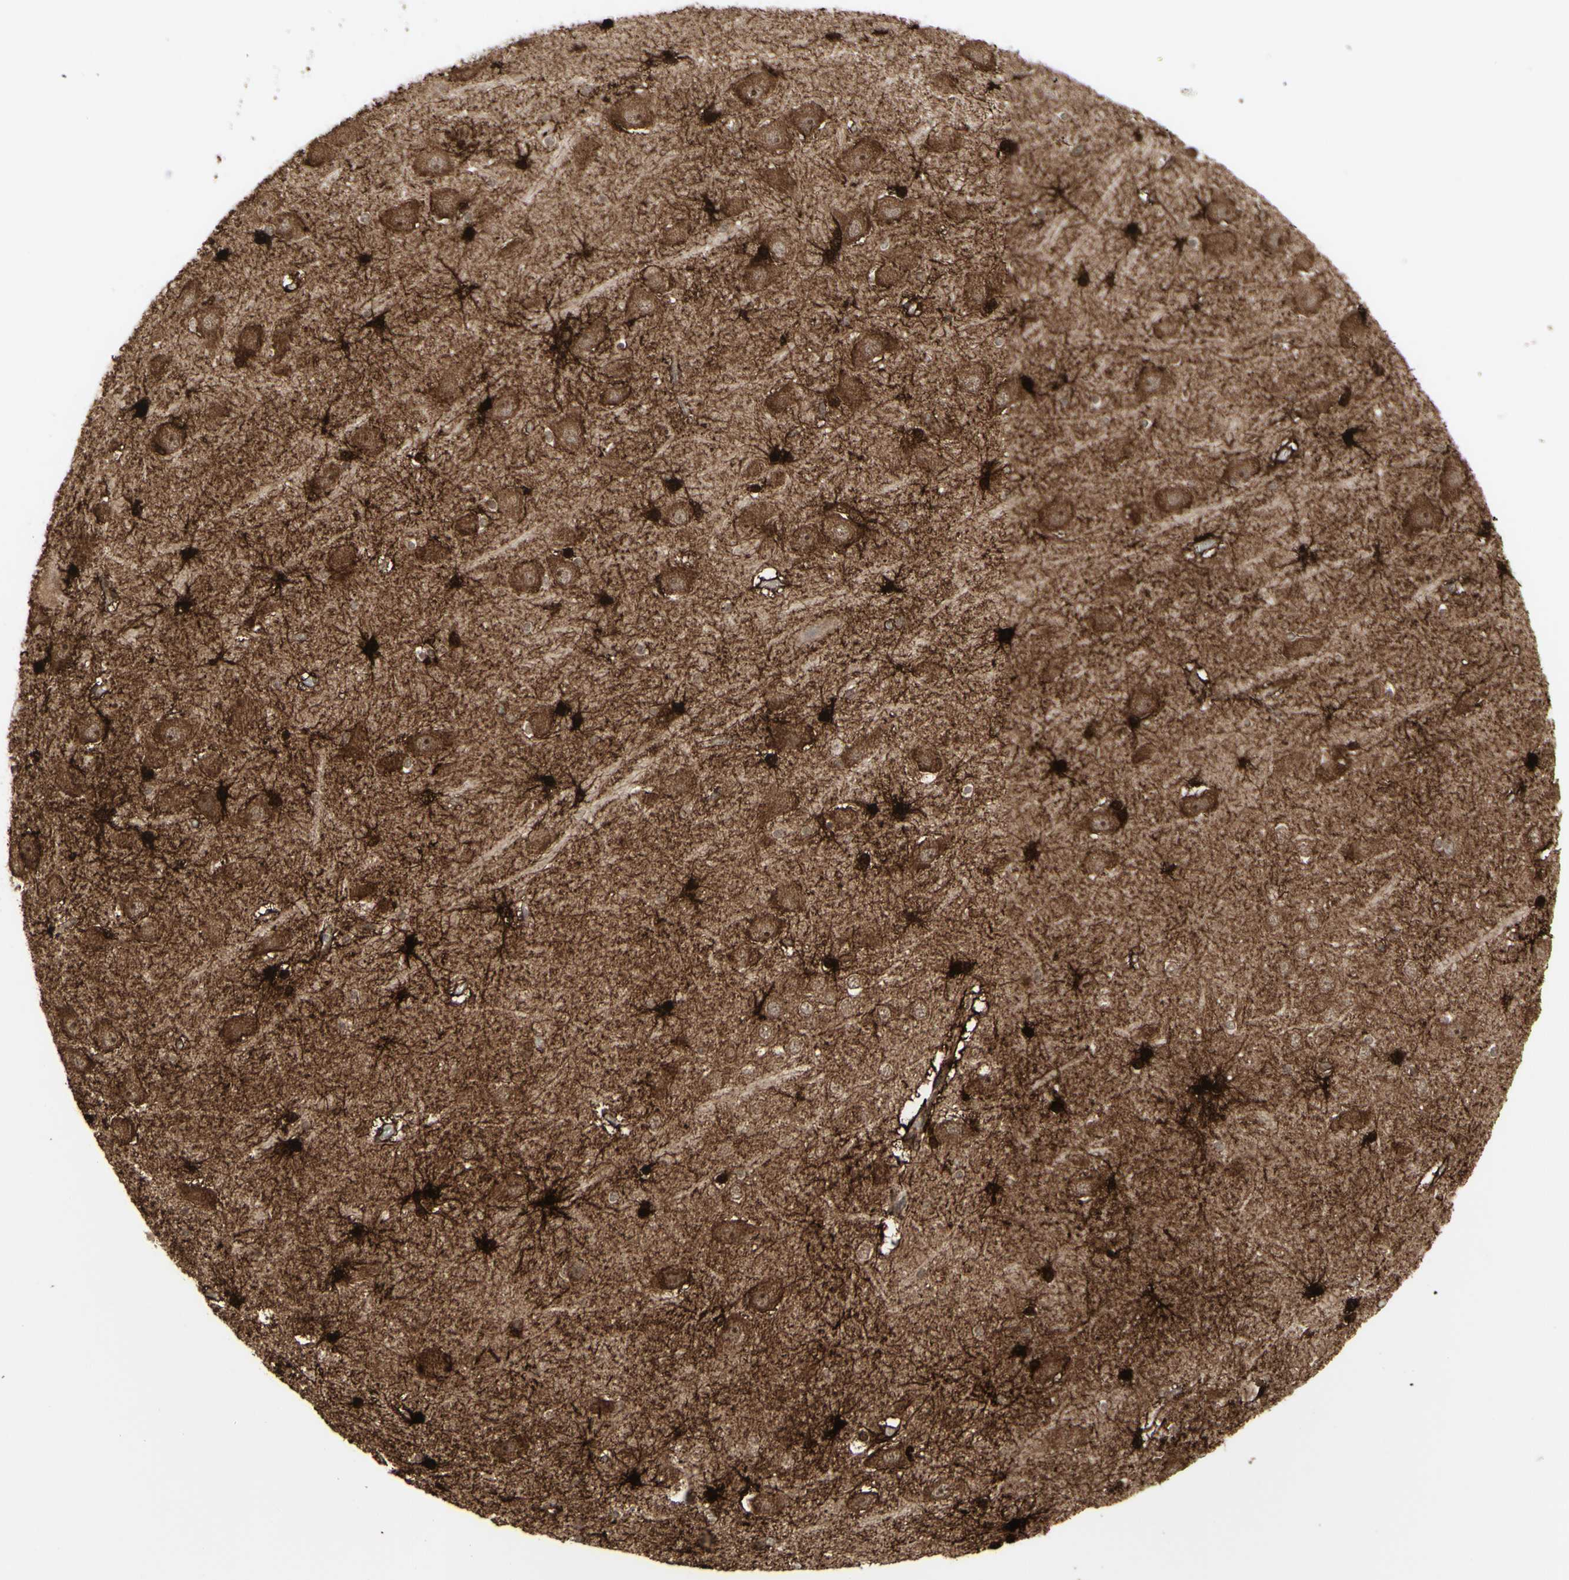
{"staining": {"intensity": "strong", "quantity": "<25%", "location": "cytoplasmic/membranous"}, "tissue": "hippocampus", "cell_type": "Glial cells", "image_type": "normal", "snomed": [{"axis": "morphology", "description": "Normal tissue, NOS"}, {"axis": "topography", "description": "Hippocampus"}], "caption": "IHC staining of normal hippocampus, which exhibits medium levels of strong cytoplasmic/membranous staining in approximately <25% of glial cells indicating strong cytoplasmic/membranous protein staining. The staining was performed using DAB (3,3'-diaminobenzidine) (brown) for protein detection and nuclei were counterstained in hematoxylin (blue).", "gene": "GJA1", "patient": {"sex": "male", "age": 45}}